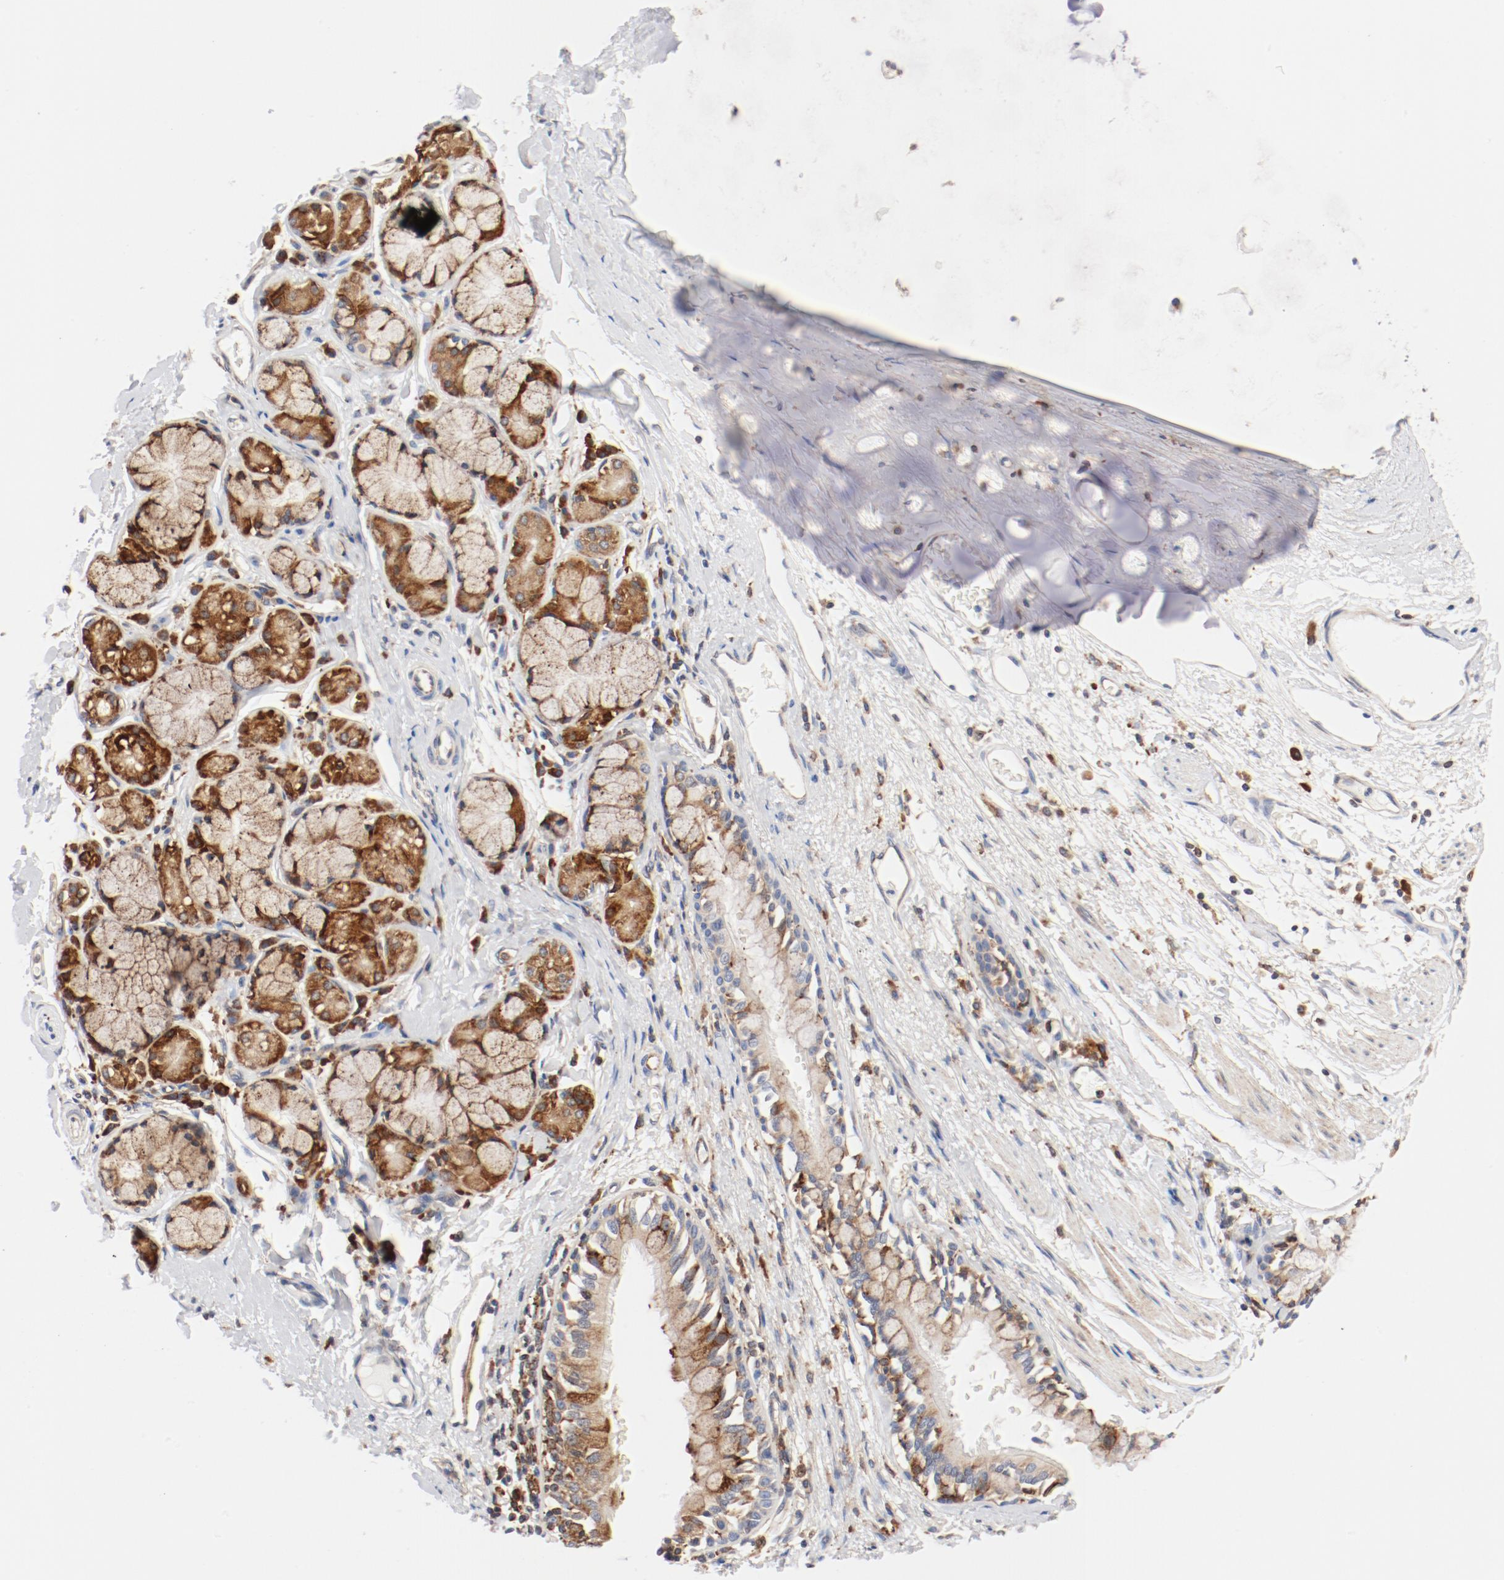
{"staining": {"intensity": "moderate", "quantity": ">75%", "location": "cytoplasmic/membranous"}, "tissue": "bronchus", "cell_type": "Respiratory epithelial cells", "image_type": "normal", "snomed": [{"axis": "morphology", "description": "Normal tissue, NOS"}, {"axis": "topography", "description": "Bronchus"}, {"axis": "topography", "description": "Lung"}], "caption": "Bronchus stained for a protein (brown) shows moderate cytoplasmic/membranous positive staining in approximately >75% of respiratory epithelial cells.", "gene": "PDPK1", "patient": {"sex": "female", "age": 56}}